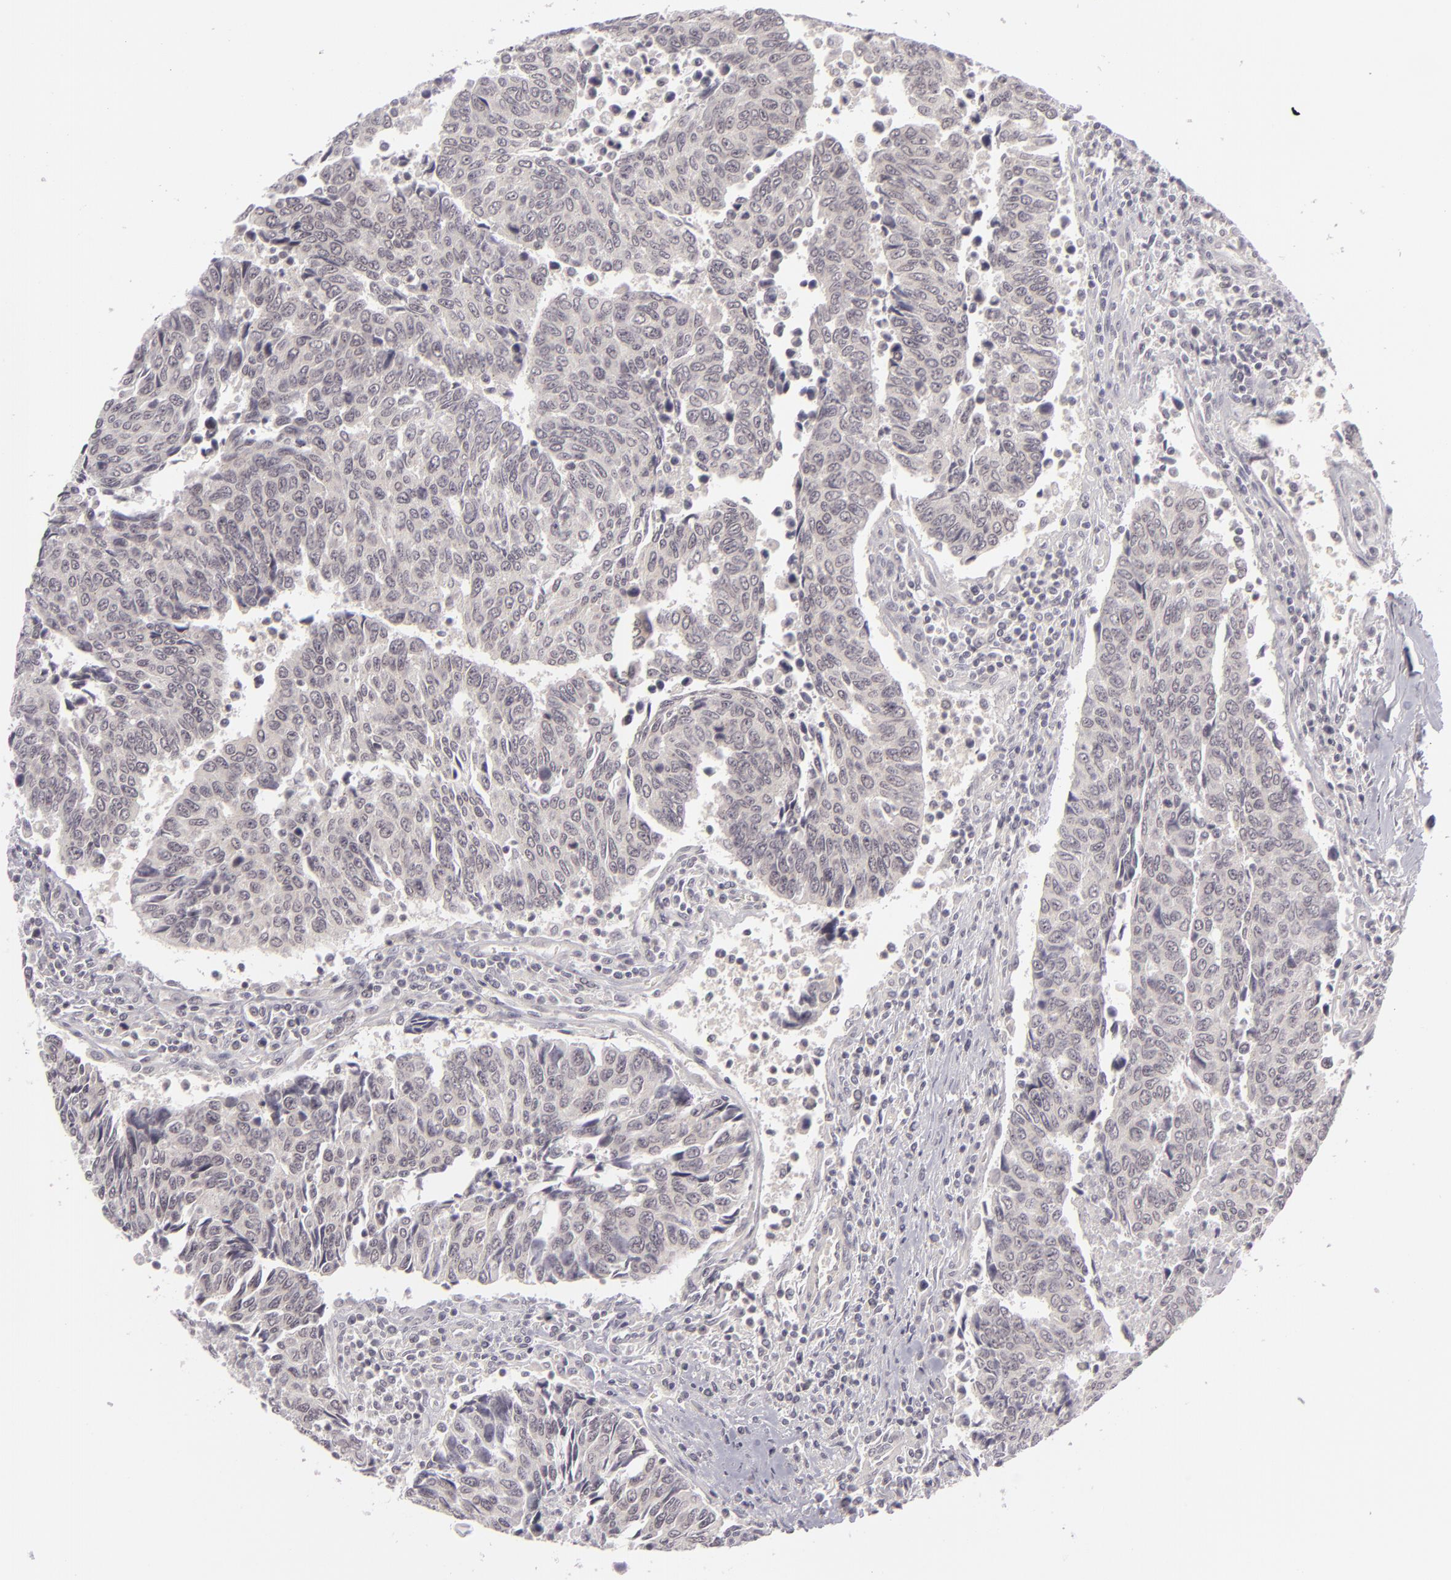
{"staining": {"intensity": "negative", "quantity": "none", "location": "none"}, "tissue": "urothelial cancer", "cell_type": "Tumor cells", "image_type": "cancer", "snomed": [{"axis": "morphology", "description": "Urothelial carcinoma, High grade"}, {"axis": "topography", "description": "Urinary bladder"}], "caption": "Photomicrograph shows no protein staining in tumor cells of high-grade urothelial carcinoma tissue.", "gene": "DLG3", "patient": {"sex": "male", "age": 86}}